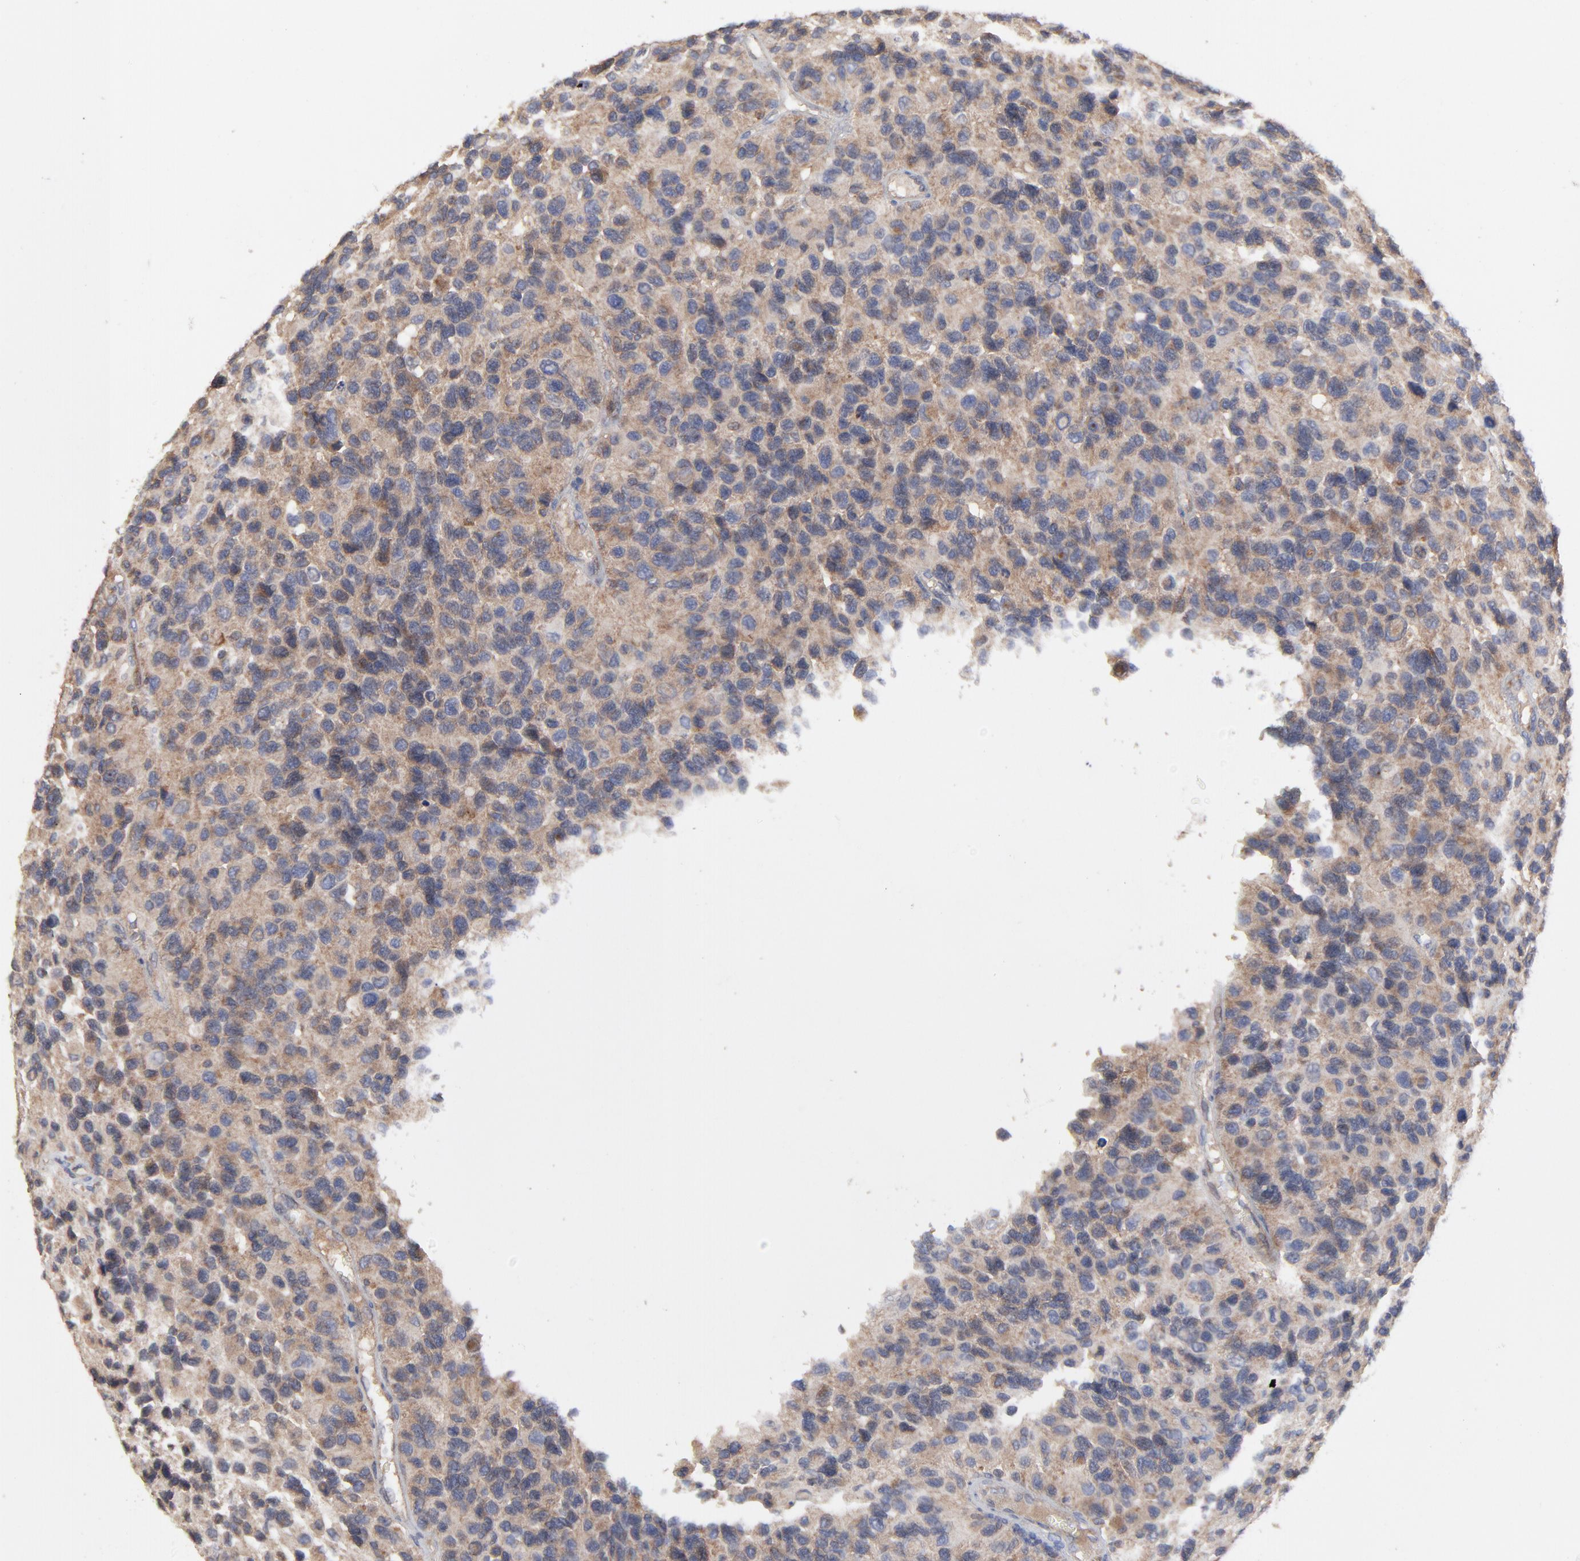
{"staining": {"intensity": "moderate", "quantity": "25%-75%", "location": "cytoplasmic/membranous"}, "tissue": "glioma", "cell_type": "Tumor cells", "image_type": "cancer", "snomed": [{"axis": "morphology", "description": "Glioma, malignant, High grade"}, {"axis": "topography", "description": "Brain"}], "caption": "A brown stain highlights moderate cytoplasmic/membranous positivity of a protein in glioma tumor cells.", "gene": "RAB9A", "patient": {"sex": "male", "age": 77}}